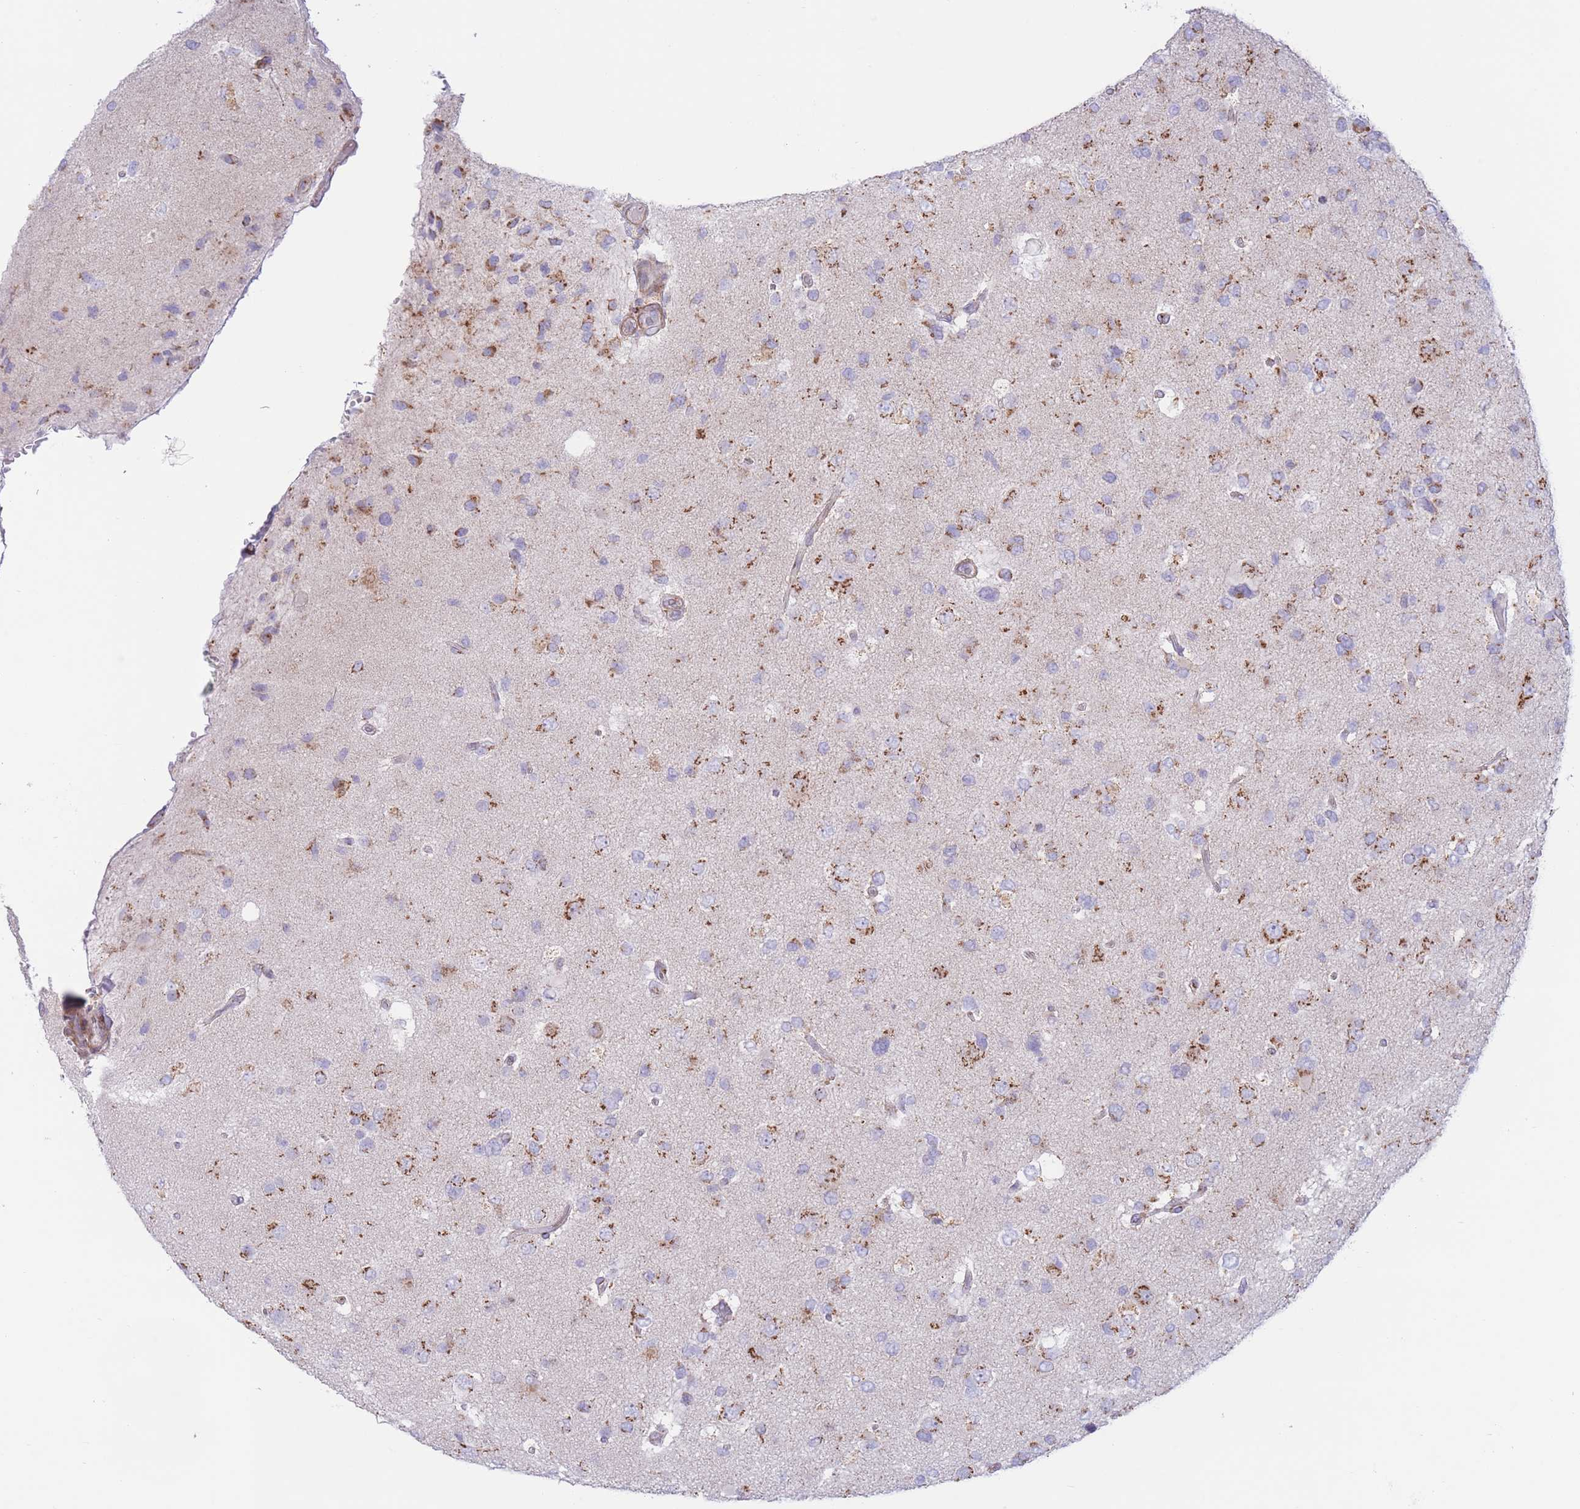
{"staining": {"intensity": "moderate", "quantity": "25%-75%", "location": "cytoplasmic/membranous"}, "tissue": "glioma", "cell_type": "Tumor cells", "image_type": "cancer", "snomed": [{"axis": "morphology", "description": "Glioma, malignant, High grade"}, {"axis": "topography", "description": "Brain"}], "caption": "Malignant glioma (high-grade) stained for a protein displays moderate cytoplasmic/membranous positivity in tumor cells.", "gene": "MPND", "patient": {"sex": "male", "age": 53}}